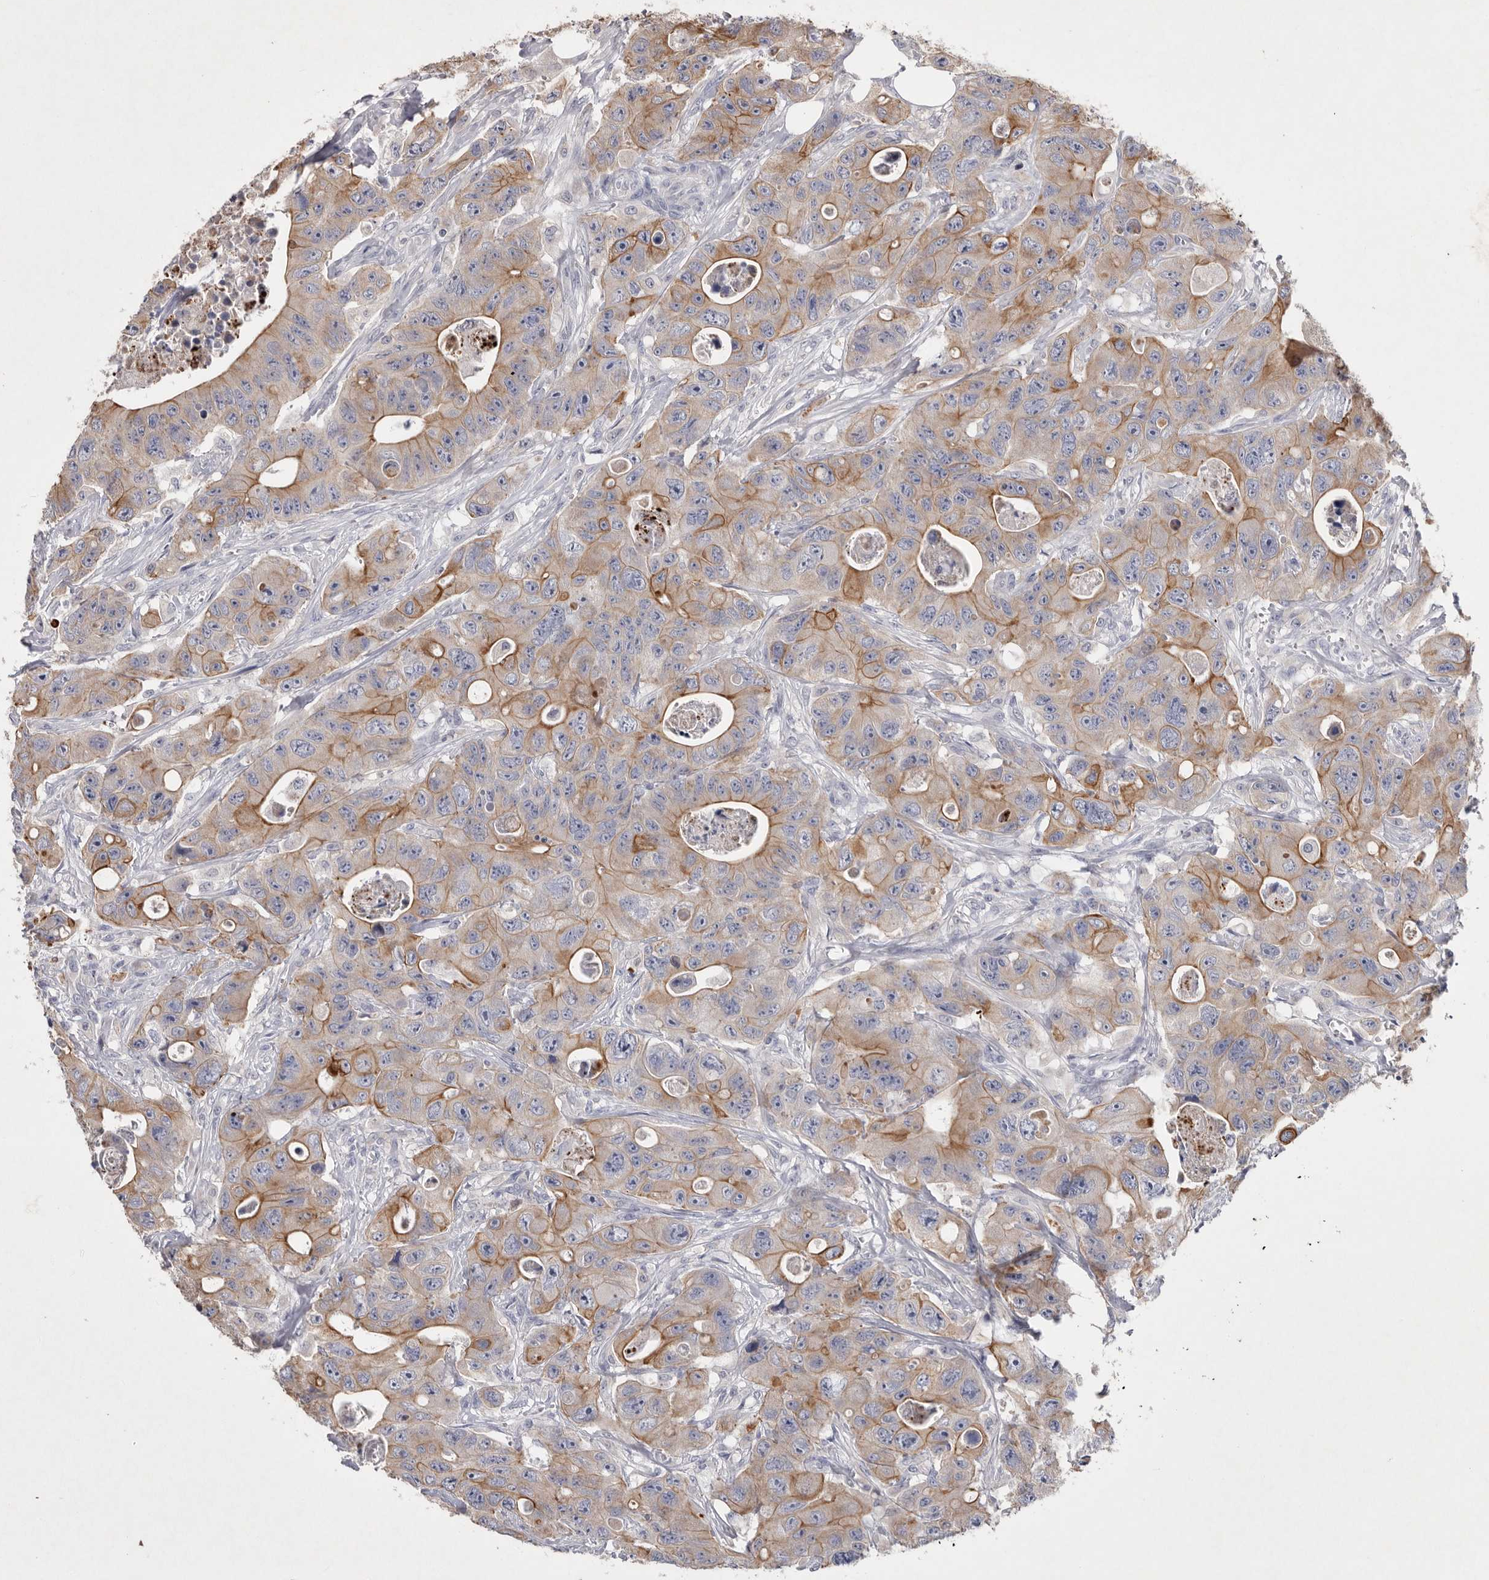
{"staining": {"intensity": "moderate", "quantity": "<25%", "location": "cytoplasmic/membranous"}, "tissue": "colorectal cancer", "cell_type": "Tumor cells", "image_type": "cancer", "snomed": [{"axis": "morphology", "description": "Adenocarcinoma, NOS"}, {"axis": "topography", "description": "Colon"}], "caption": "Immunohistochemistry photomicrograph of human colorectal cancer stained for a protein (brown), which shows low levels of moderate cytoplasmic/membranous positivity in about <25% of tumor cells.", "gene": "TNFSF14", "patient": {"sex": "female", "age": 46}}